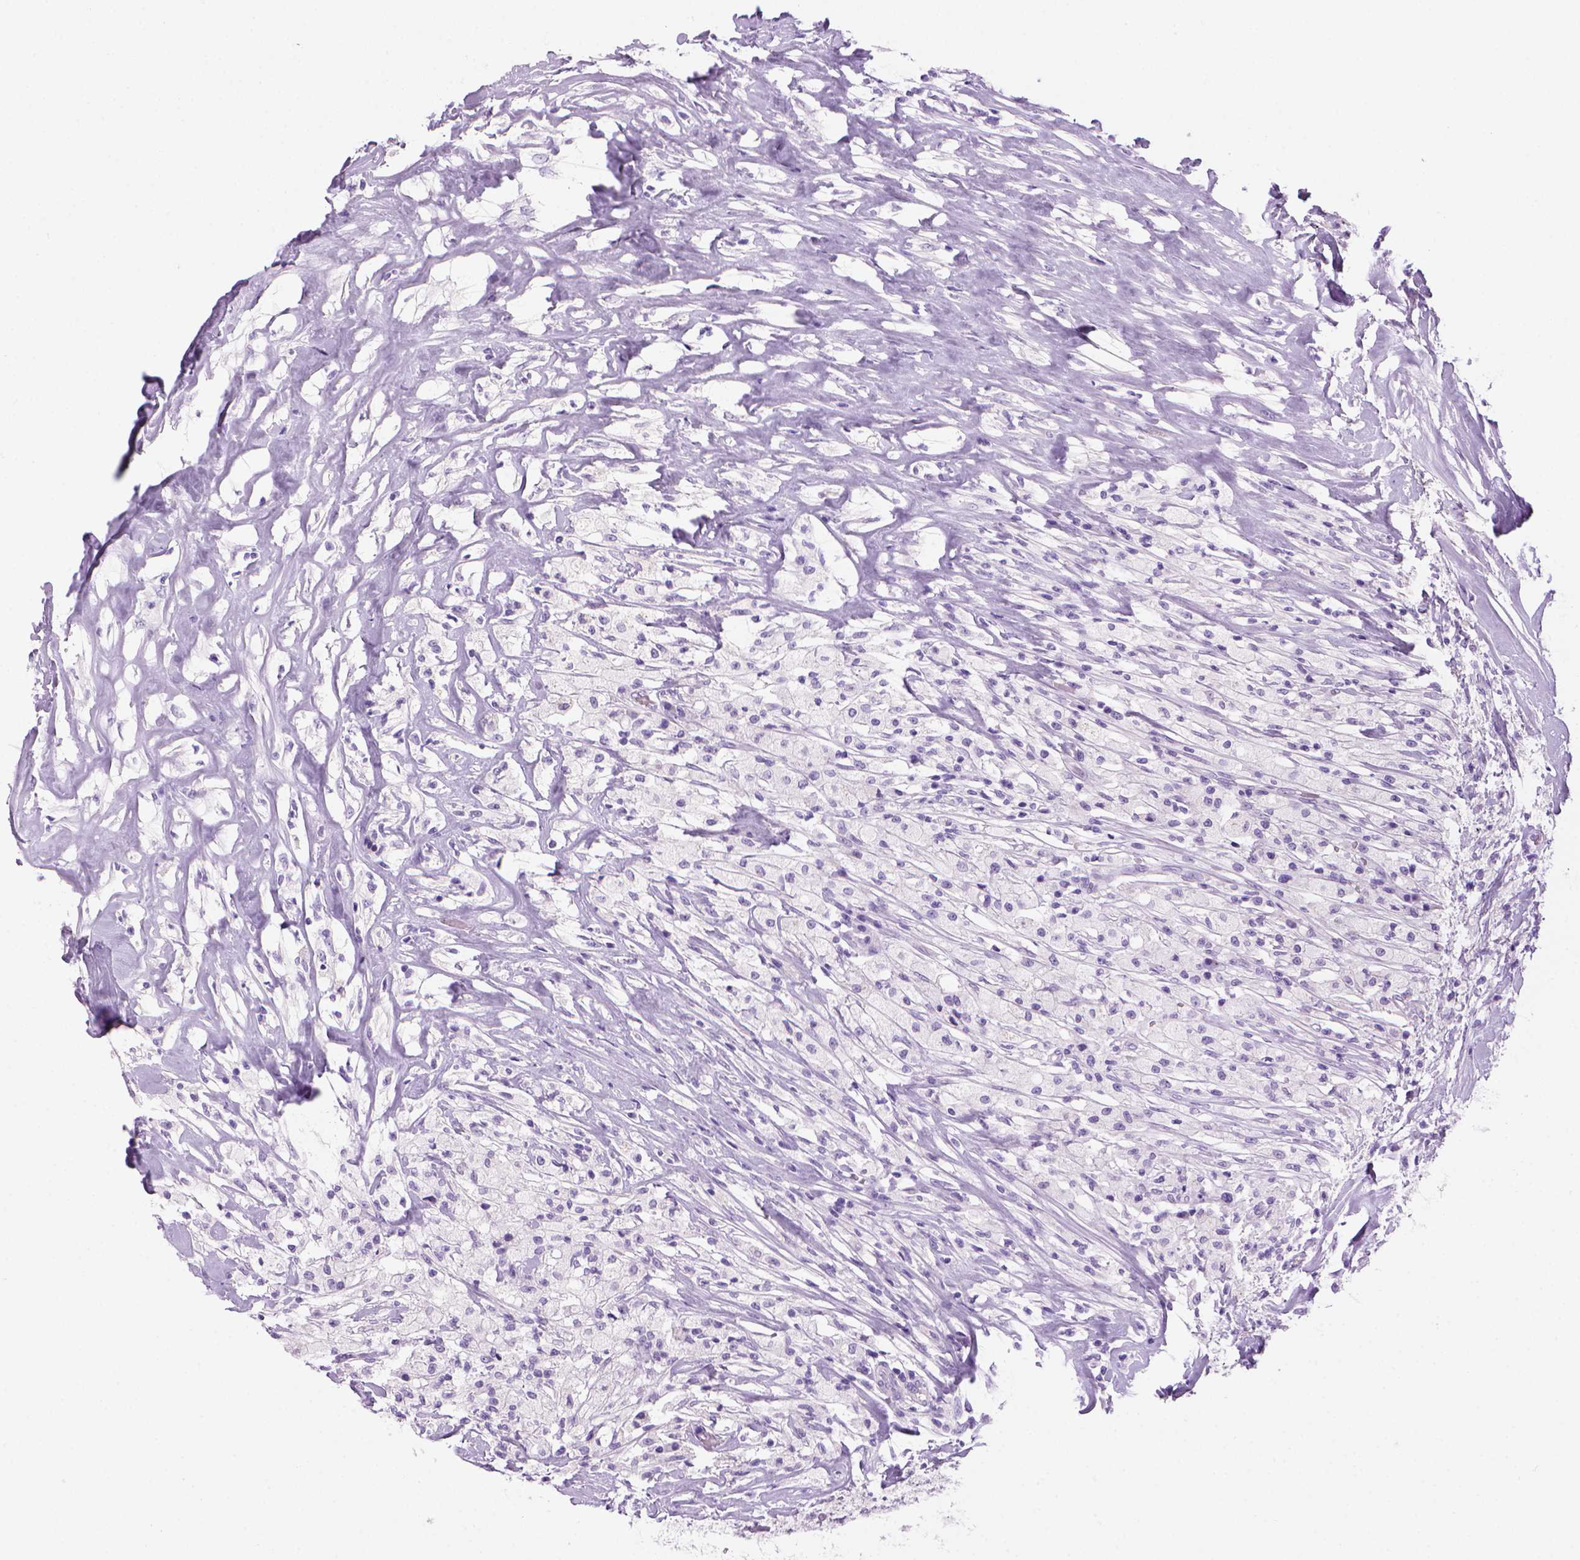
{"staining": {"intensity": "negative", "quantity": "none", "location": "none"}, "tissue": "testis cancer", "cell_type": "Tumor cells", "image_type": "cancer", "snomed": [{"axis": "morphology", "description": "Necrosis, NOS"}, {"axis": "morphology", "description": "Carcinoma, Embryonal, NOS"}, {"axis": "topography", "description": "Testis"}], "caption": "The immunohistochemistry image has no significant positivity in tumor cells of embryonal carcinoma (testis) tissue.", "gene": "SGCG", "patient": {"sex": "male", "age": 19}}